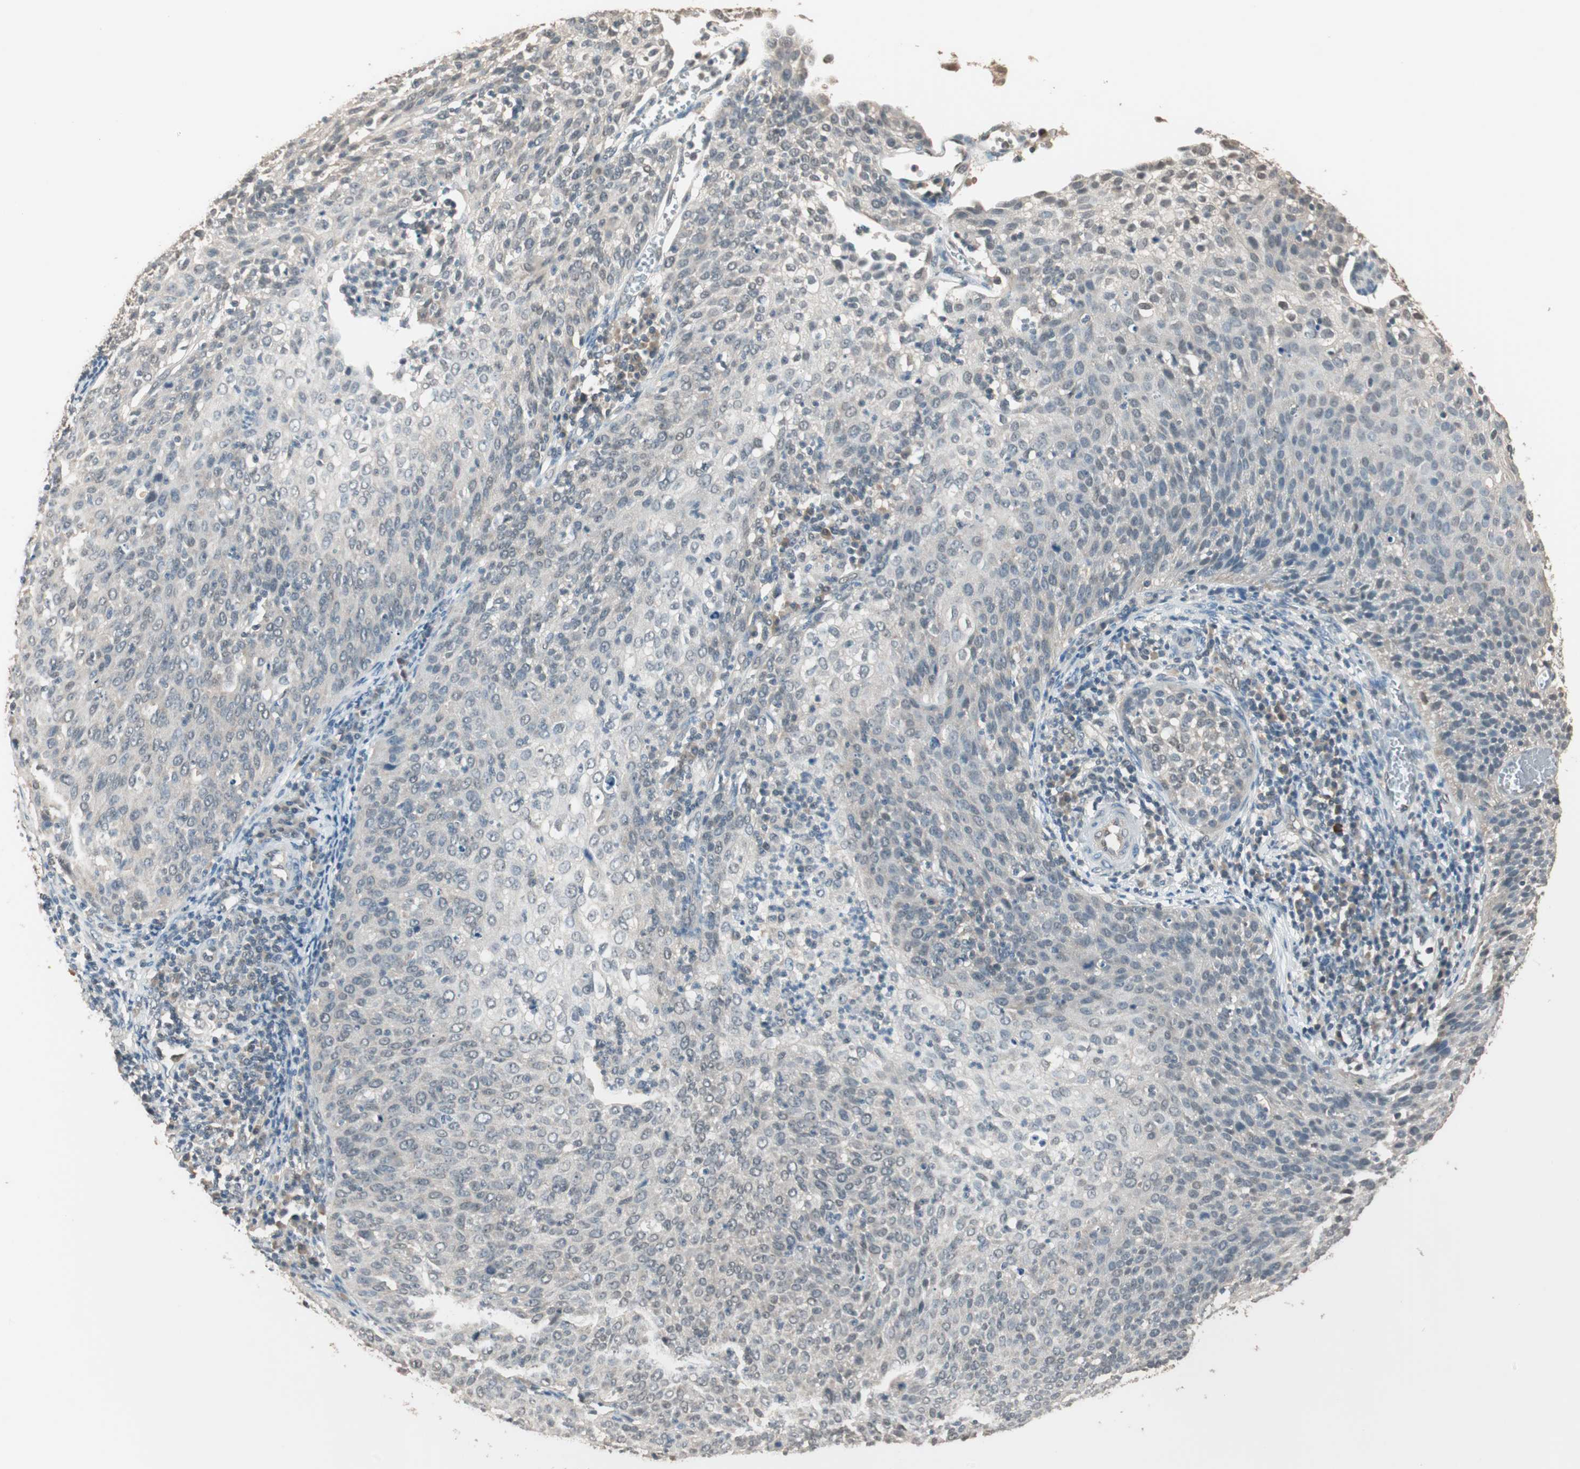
{"staining": {"intensity": "weak", "quantity": "<25%", "location": "nuclear"}, "tissue": "cervical cancer", "cell_type": "Tumor cells", "image_type": "cancer", "snomed": [{"axis": "morphology", "description": "Squamous cell carcinoma, NOS"}, {"axis": "topography", "description": "Cervix"}], "caption": "This histopathology image is of cervical squamous cell carcinoma stained with immunohistochemistry to label a protein in brown with the nuclei are counter-stained blue. There is no positivity in tumor cells.", "gene": "USP5", "patient": {"sex": "female", "age": 38}}